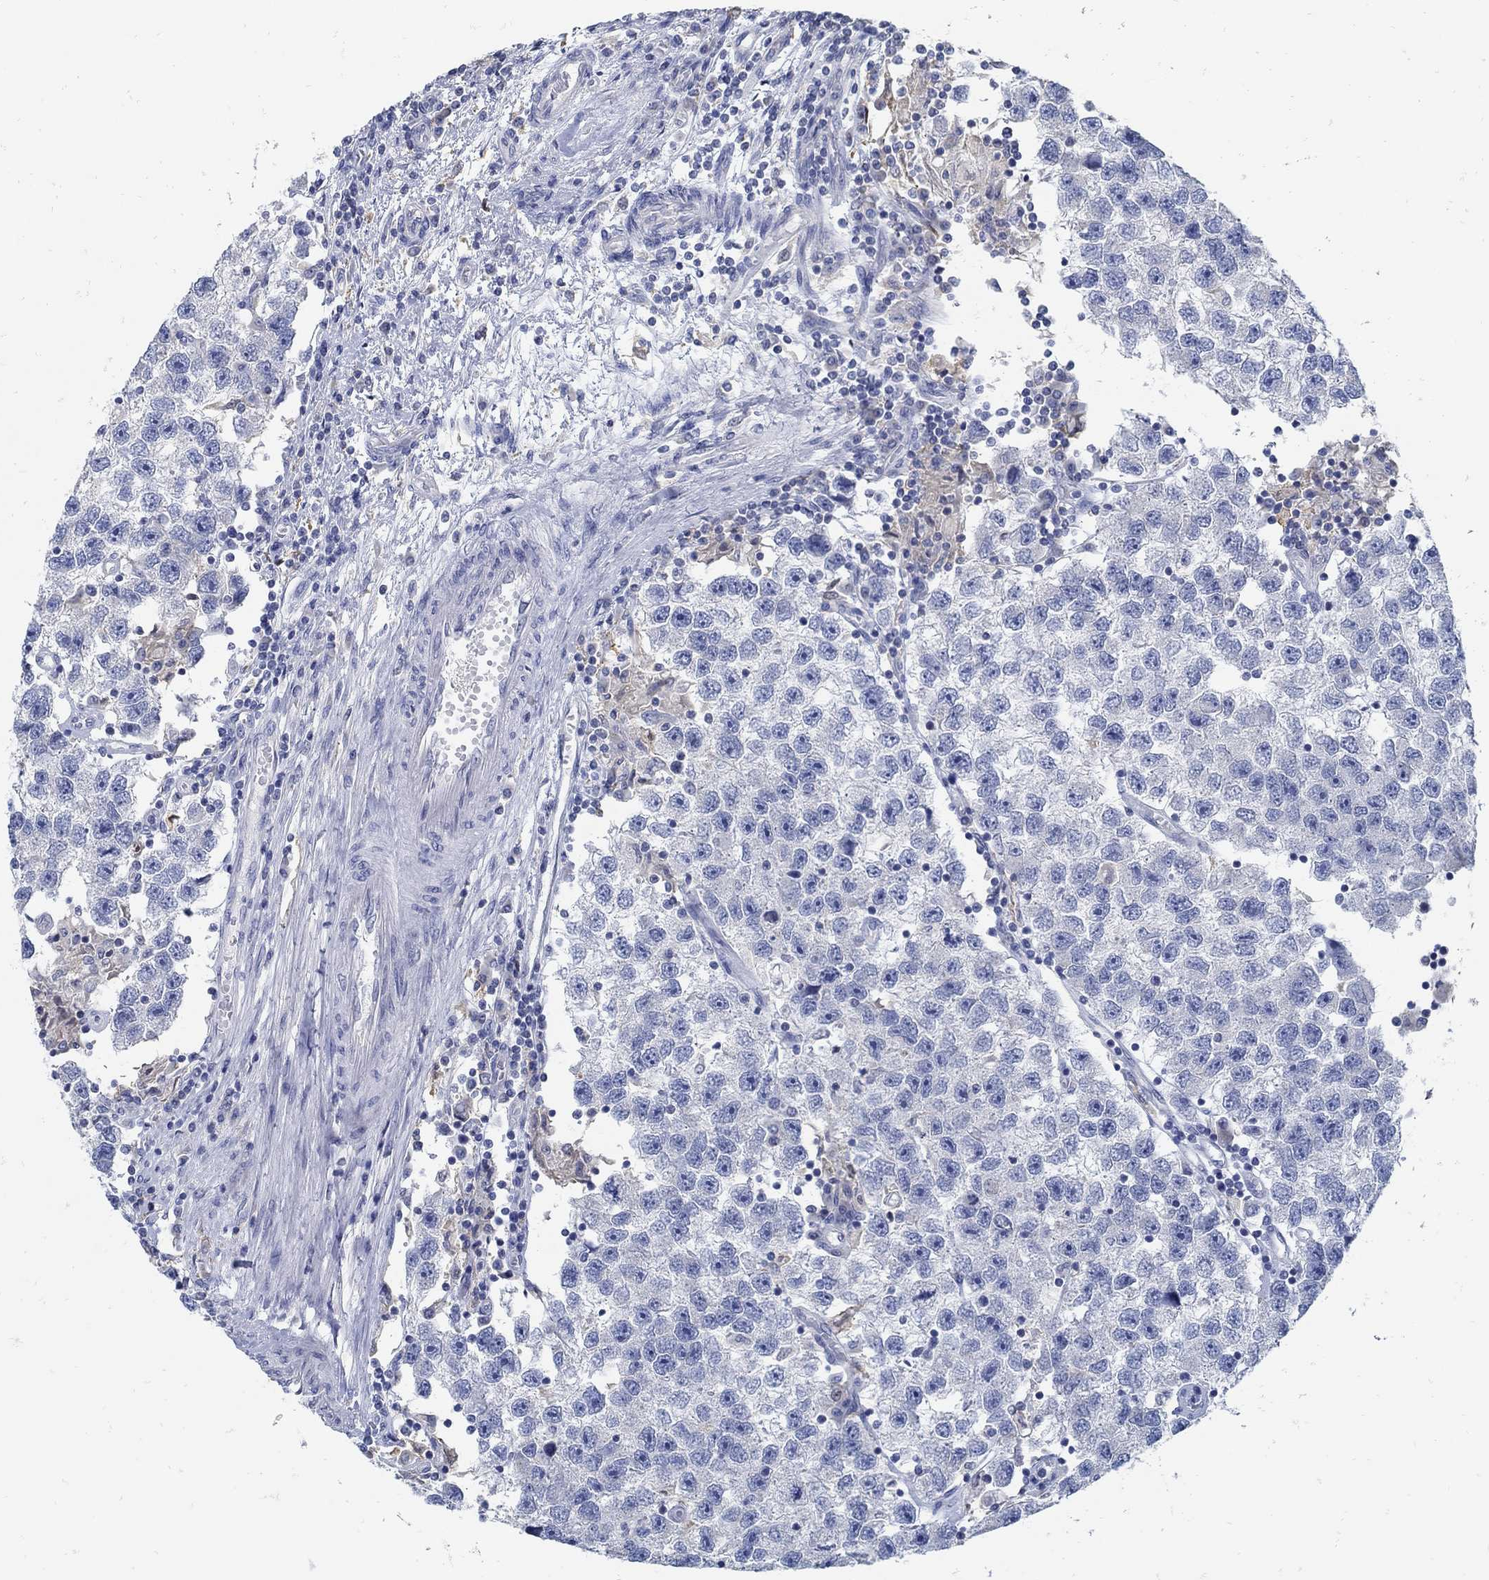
{"staining": {"intensity": "negative", "quantity": "none", "location": "none"}, "tissue": "testis cancer", "cell_type": "Tumor cells", "image_type": "cancer", "snomed": [{"axis": "morphology", "description": "Seminoma, NOS"}, {"axis": "topography", "description": "Testis"}], "caption": "Tumor cells show no significant protein positivity in testis cancer.", "gene": "ZFAND4", "patient": {"sex": "male", "age": 26}}